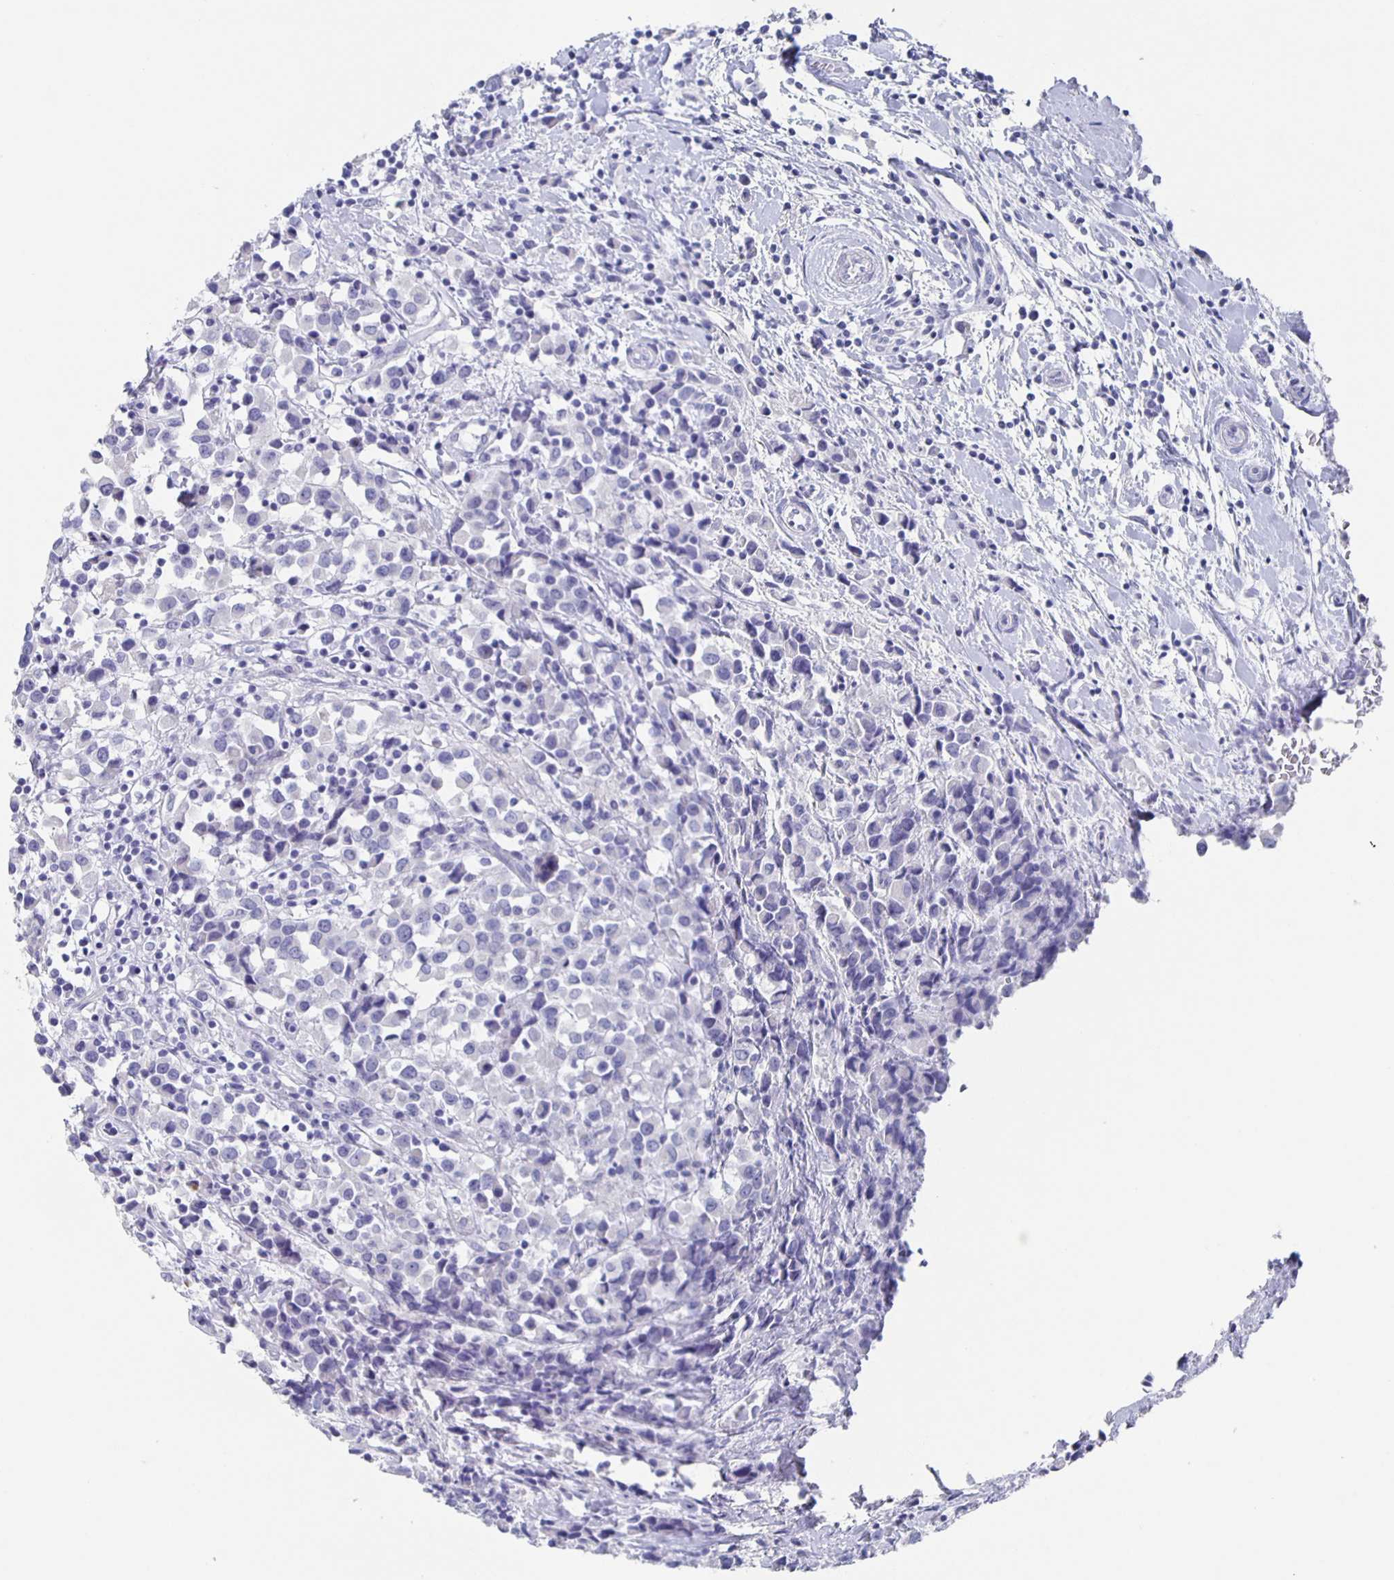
{"staining": {"intensity": "negative", "quantity": "none", "location": "none"}, "tissue": "breast cancer", "cell_type": "Tumor cells", "image_type": "cancer", "snomed": [{"axis": "morphology", "description": "Duct carcinoma"}, {"axis": "topography", "description": "Breast"}], "caption": "This is an immunohistochemistry histopathology image of breast intraductal carcinoma. There is no staining in tumor cells.", "gene": "SLC34A2", "patient": {"sex": "female", "age": 61}}